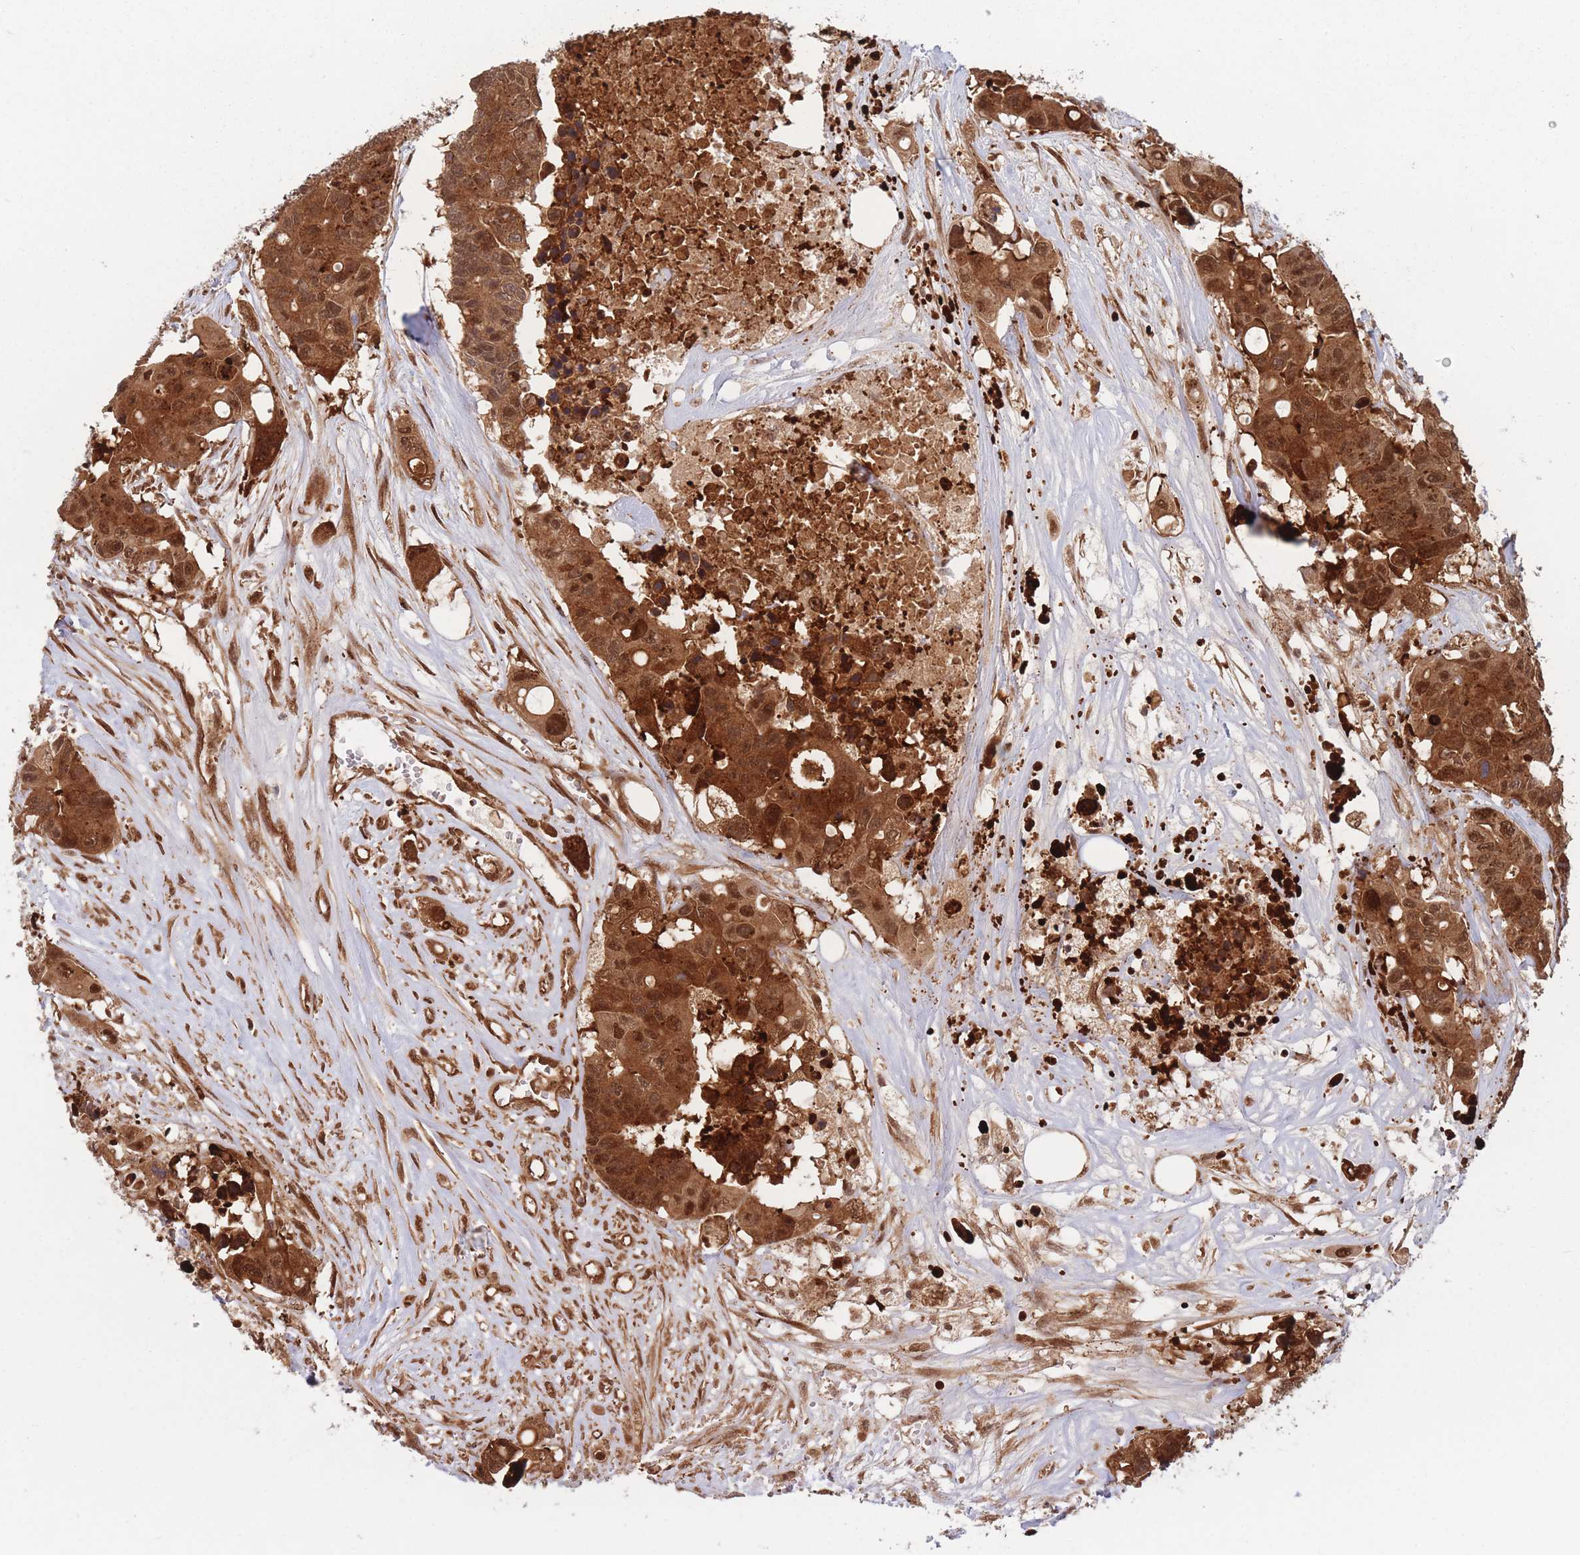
{"staining": {"intensity": "strong", "quantity": ">75%", "location": "cytoplasmic/membranous,nuclear"}, "tissue": "colorectal cancer", "cell_type": "Tumor cells", "image_type": "cancer", "snomed": [{"axis": "morphology", "description": "Adenocarcinoma, NOS"}, {"axis": "topography", "description": "Colon"}], "caption": "A brown stain highlights strong cytoplasmic/membranous and nuclear expression of a protein in adenocarcinoma (colorectal) tumor cells.", "gene": "PODXL2", "patient": {"sex": "male", "age": 77}}